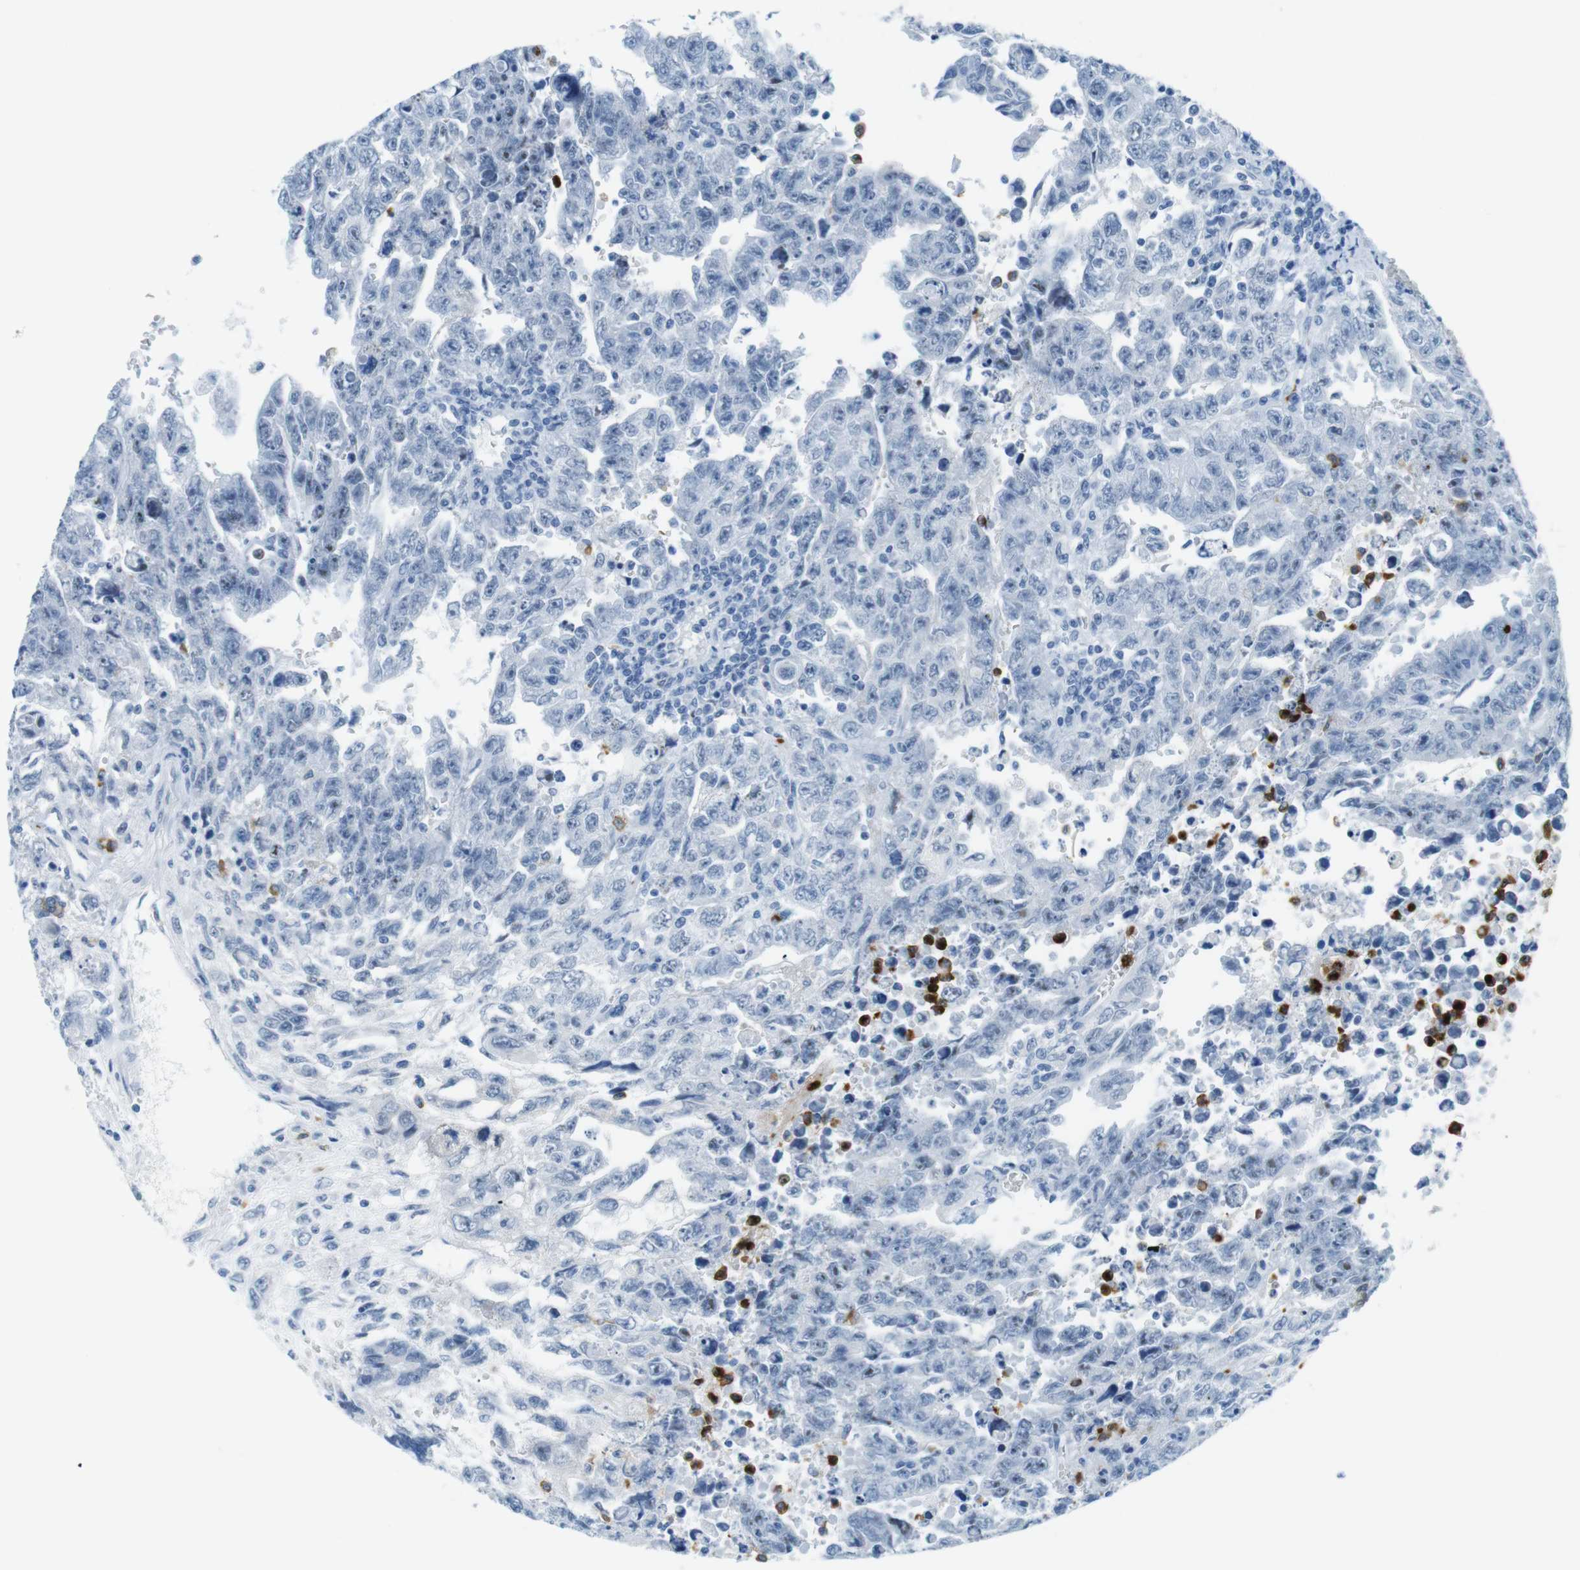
{"staining": {"intensity": "negative", "quantity": "none", "location": "none"}, "tissue": "testis cancer", "cell_type": "Tumor cells", "image_type": "cancer", "snomed": [{"axis": "morphology", "description": "Carcinoma, Embryonal, NOS"}, {"axis": "topography", "description": "Testis"}], "caption": "Tumor cells show no significant protein expression in testis cancer (embryonal carcinoma).", "gene": "MCEMP1", "patient": {"sex": "male", "age": 28}}